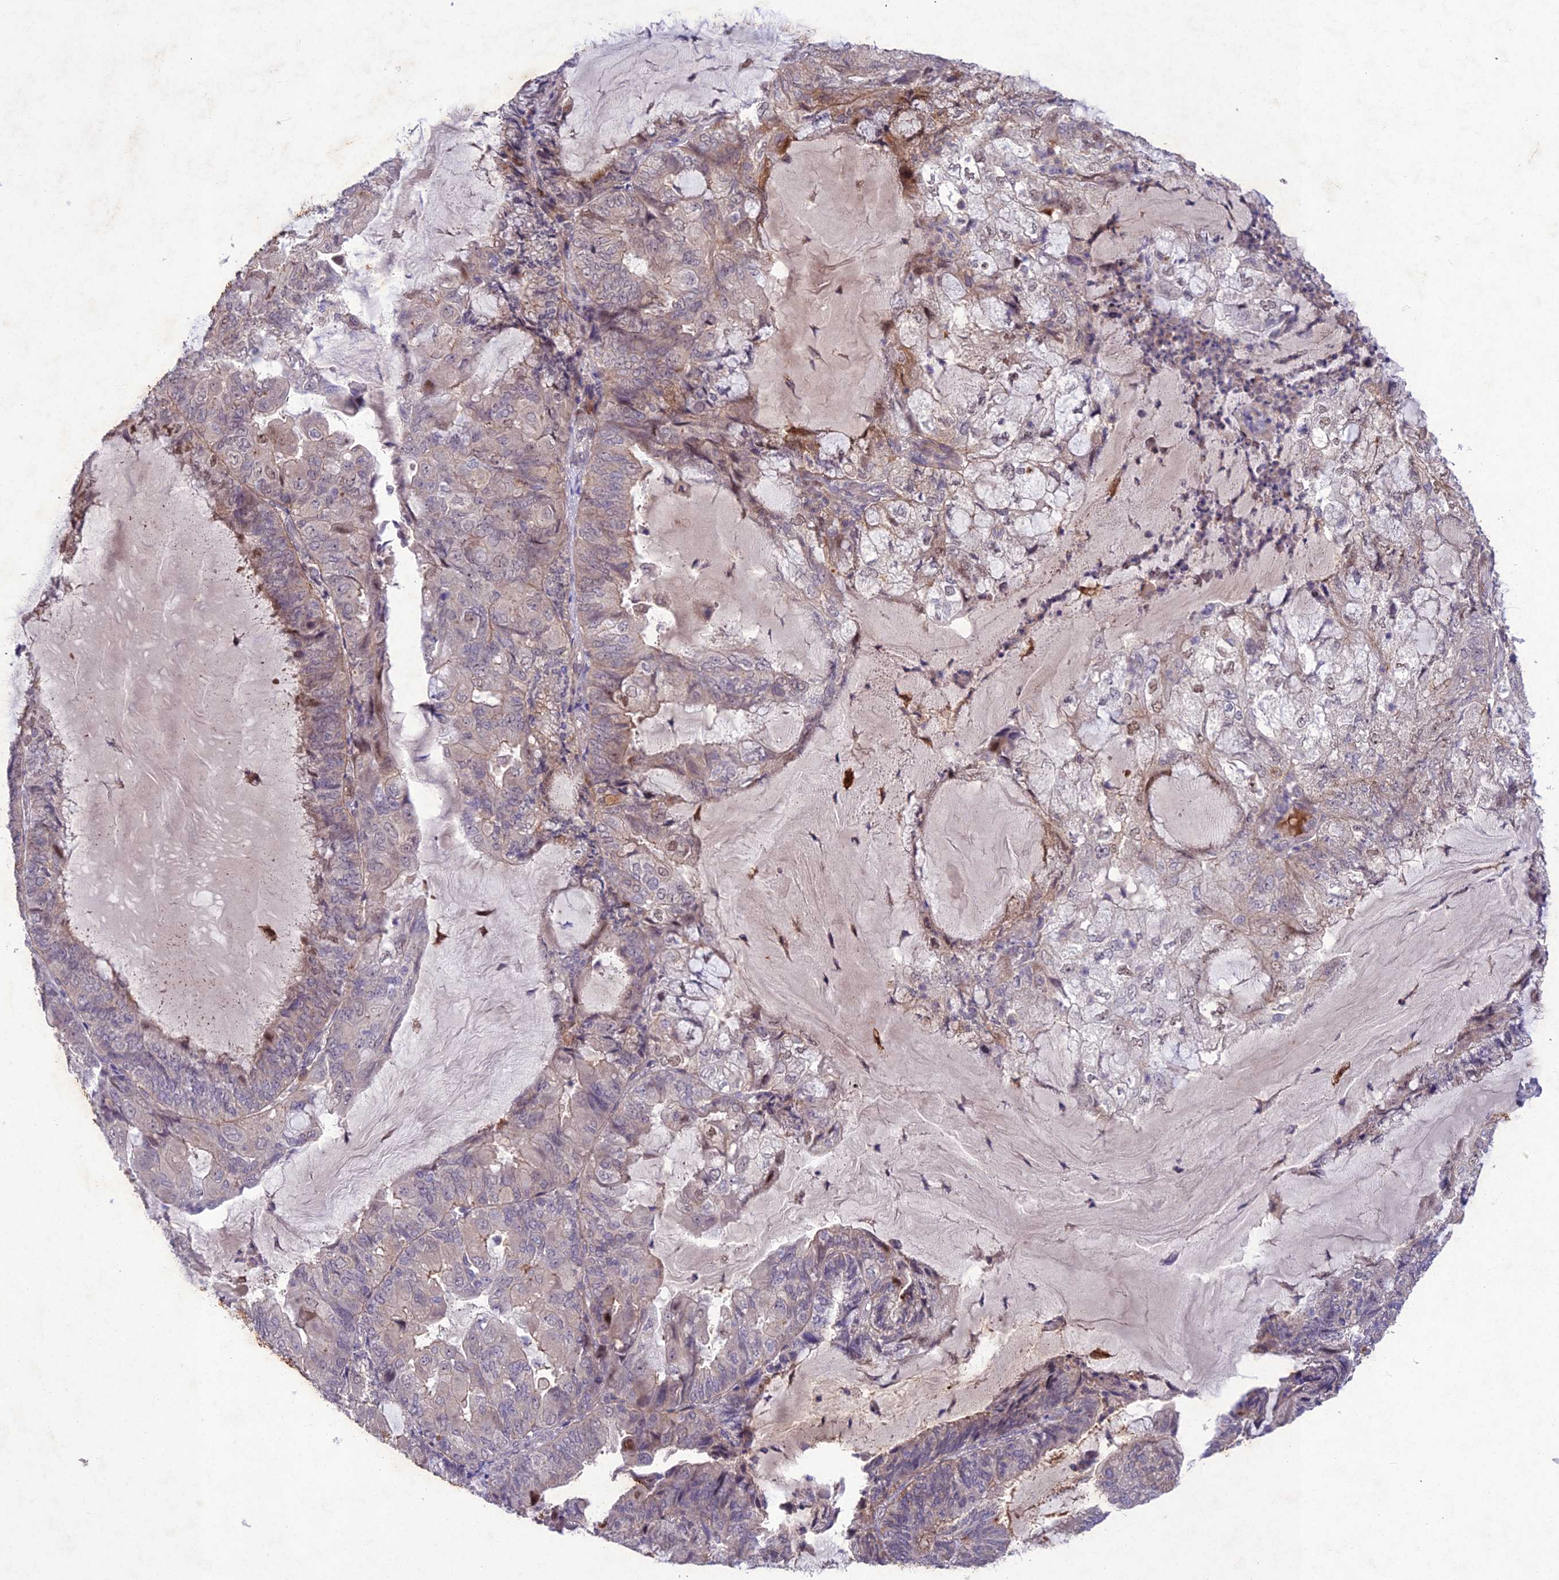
{"staining": {"intensity": "moderate", "quantity": "<25%", "location": "cytoplasmic/membranous"}, "tissue": "endometrial cancer", "cell_type": "Tumor cells", "image_type": "cancer", "snomed": [{"axis": "morphology", "description": "Adenocarcinoma, NOS"}, {"axis": "topography", "description": "Endometrium"}], "caption": "Human endometrial adenocarcinoma stained for a protein (brown) displays moderate cytoplasmic/membranous positive staining in approximately <25% of tumor cells.", "gene": "ANKRD52", "patient": {"sex": "female", "age": 81}}